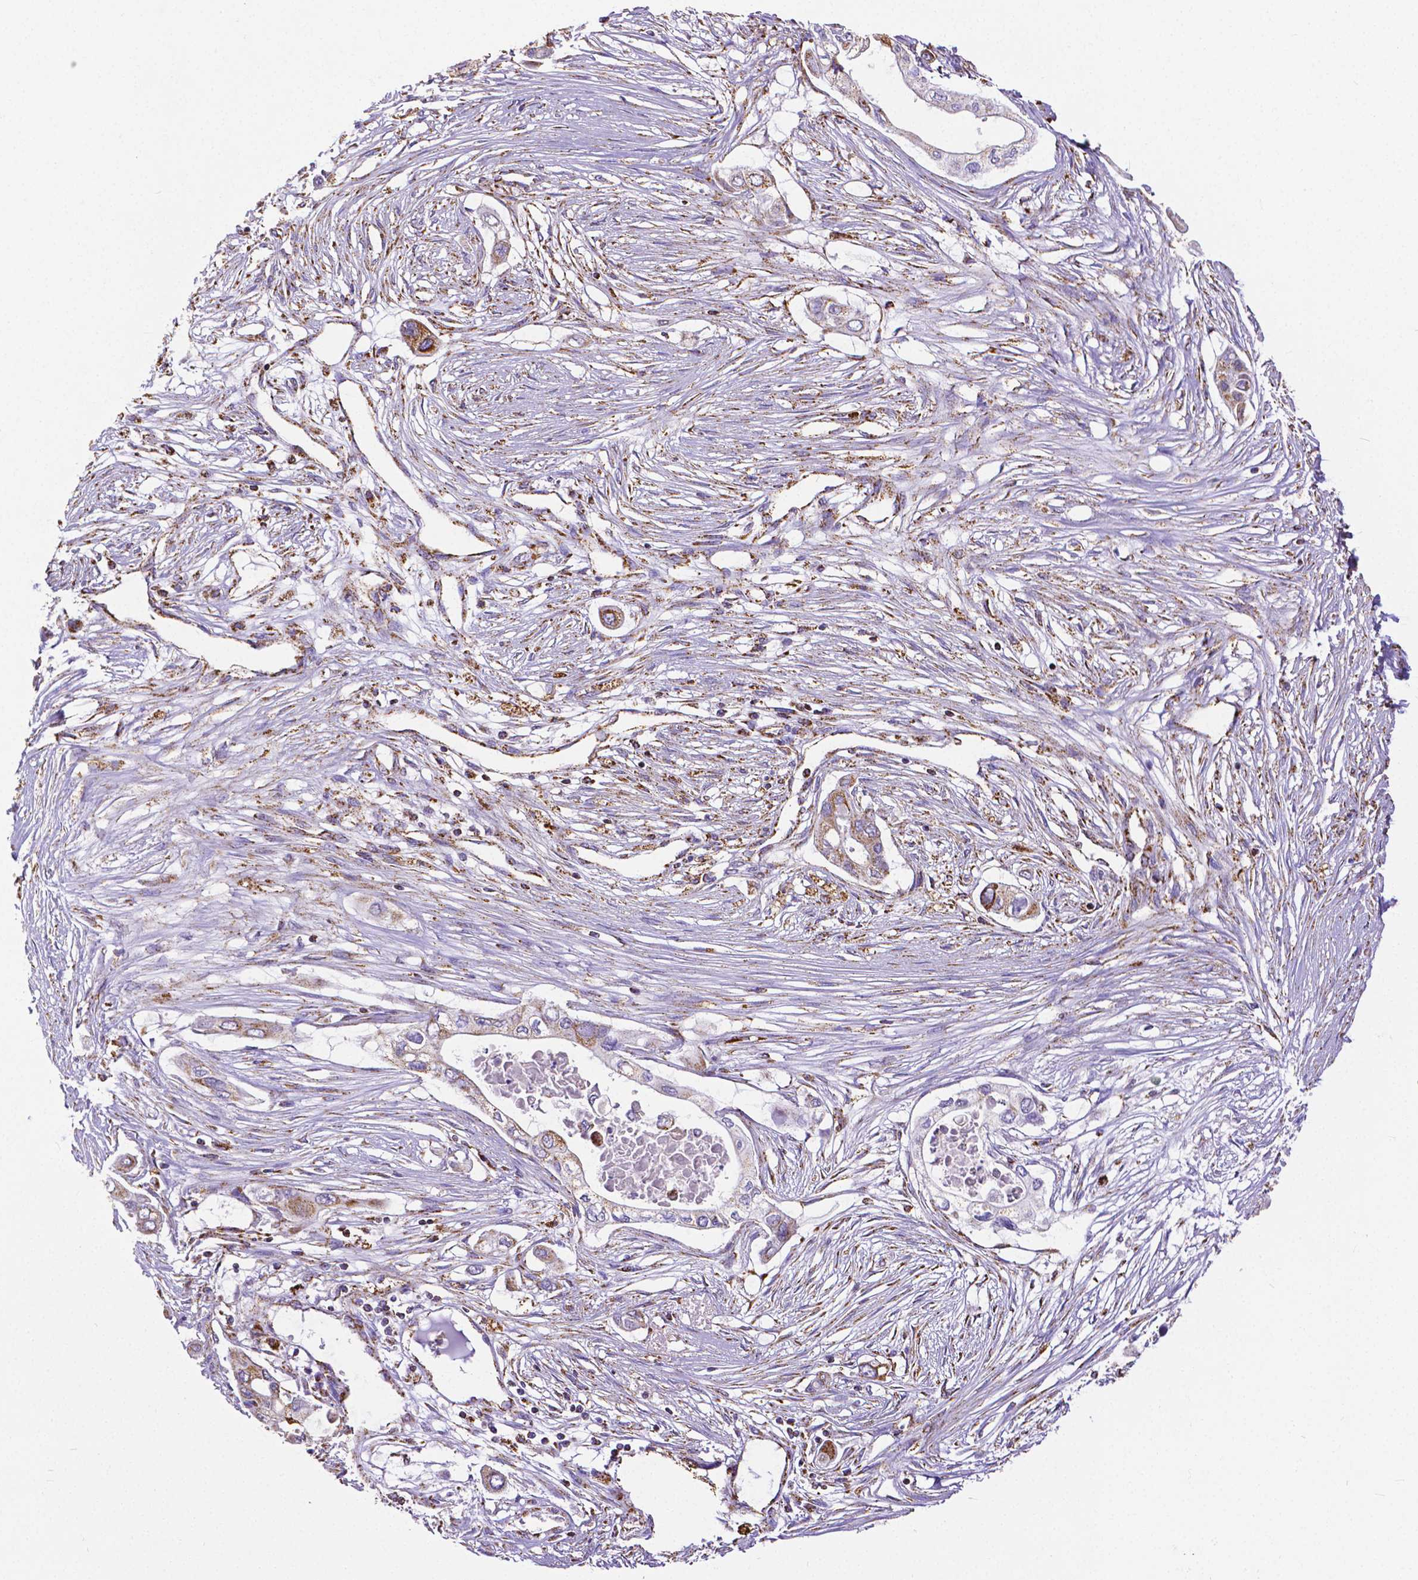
{"staining": {"intensity": "moderate", "quantity": "25%-75%", "location": "cytoplasmic/membranous"}, "tissue": "pancreatic cancer", "cell_type": "Tumor cells", "image_type": "cancer", "snomed": [{"axis": "morphology", "description": "Adenocarcinoma, NOS"}, {"axis": "topography", "description": "Pancreas"}], "caption": "Adenocarcinoma (pancreatic) stained with DAB immunohistochemistry exhibits medium levels of moderate cytoplasmic/membranous expression in approximately 25%-75% of tumor cells. Nuclei are stained in blue.", "gene": "MACC1", "patient": {"sex": "female", "age": 63}}